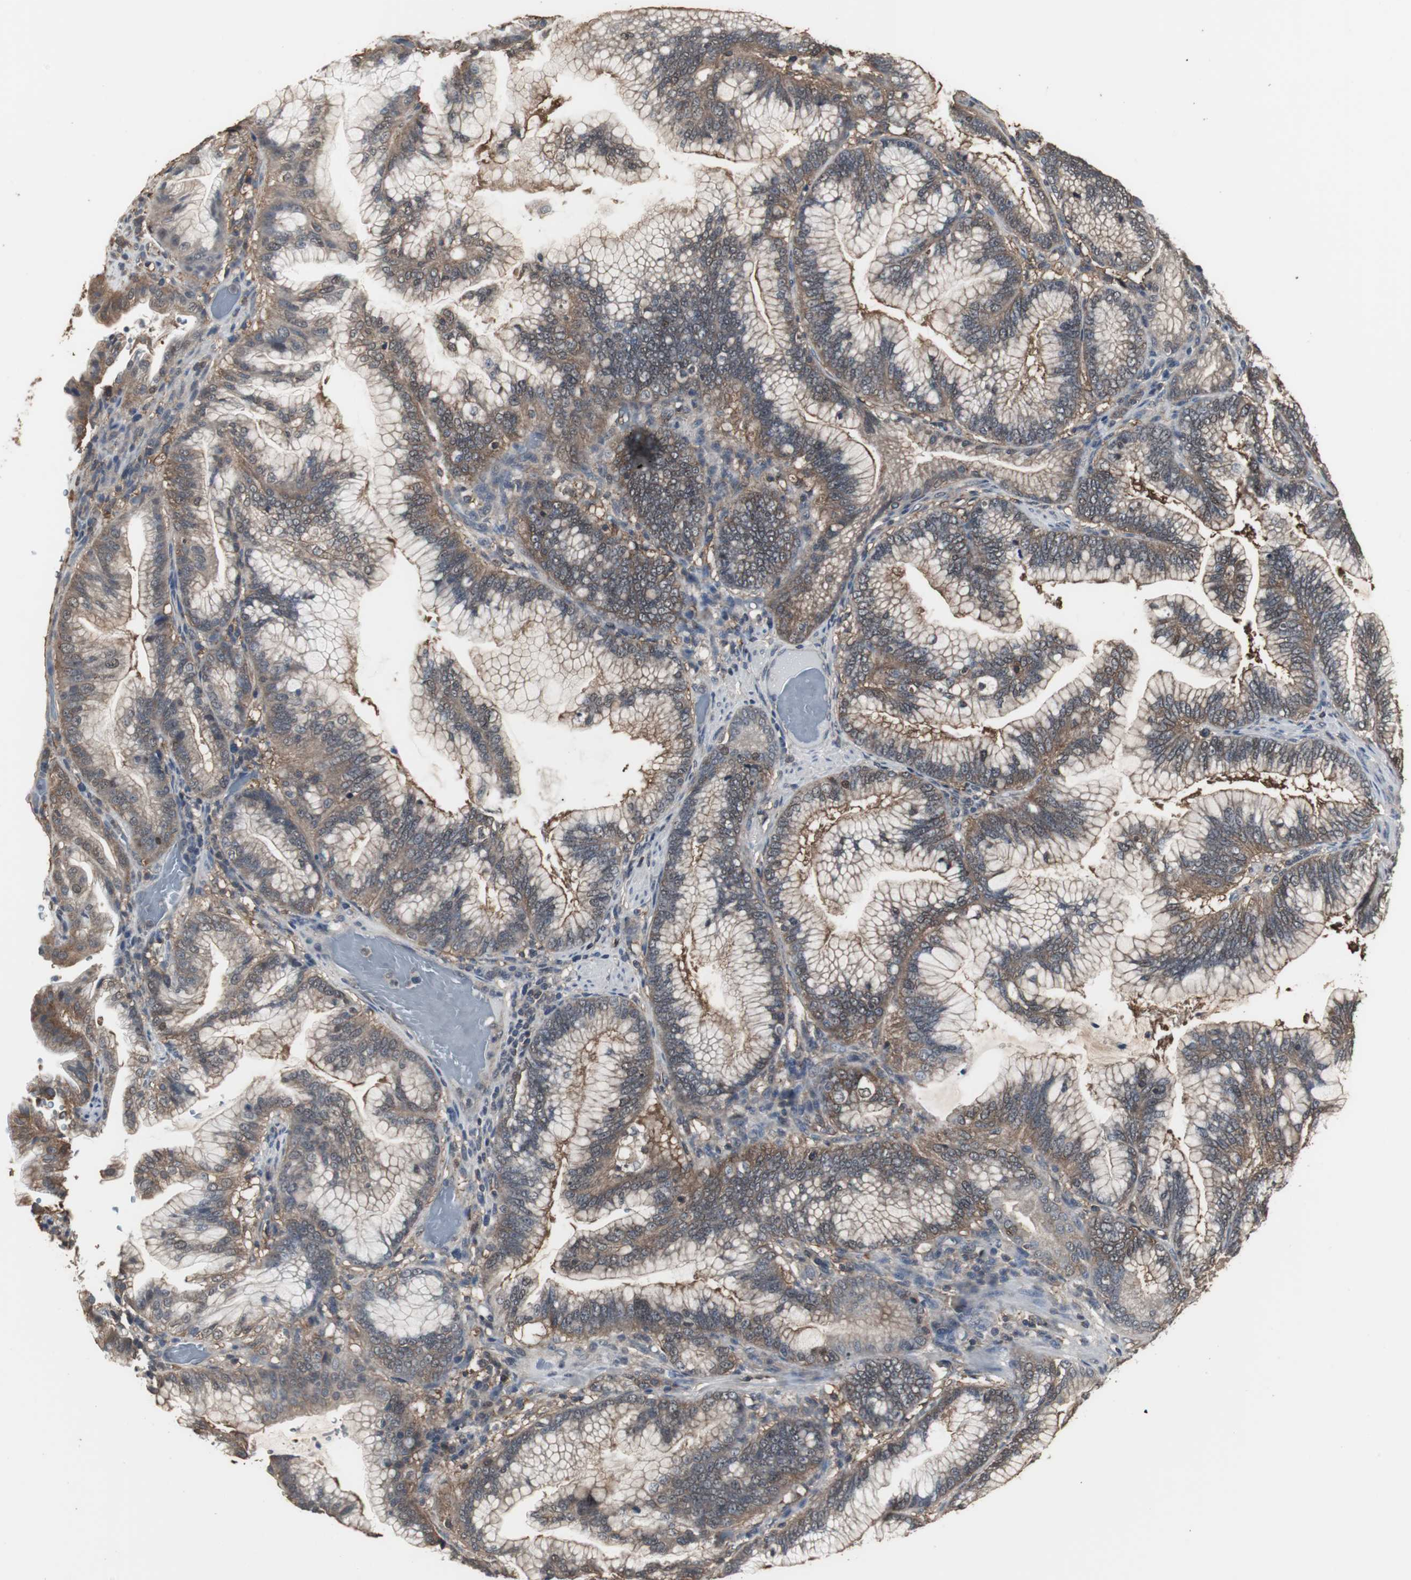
{"staining": {"intensity": "moderate", "quantity": ">75%", "location": "cytoplasmic/membranous"}, "tissue": "pancreatic cancer", "cell_type": "Tumor cells", "image_type": "cancer", "snomed": [{"axis": "morphology", "description": "Adenocarcinoma, NOS"}, {"axis": "topography", "description": "Pancreas"}], "caption": "Protein staining of pancreatic adenocarcinoma tissue reveals moderate cytoplasmic/membranous staining in about >75% of tumor cells. (Stains: DAB (3,3'-diaminobenzidine) in brown, nuclei in blue, Microscopy: brightfield microscopy at high magnification).", "gene": "HPRT1", "patient": {"sex": "female", "age": 64}}